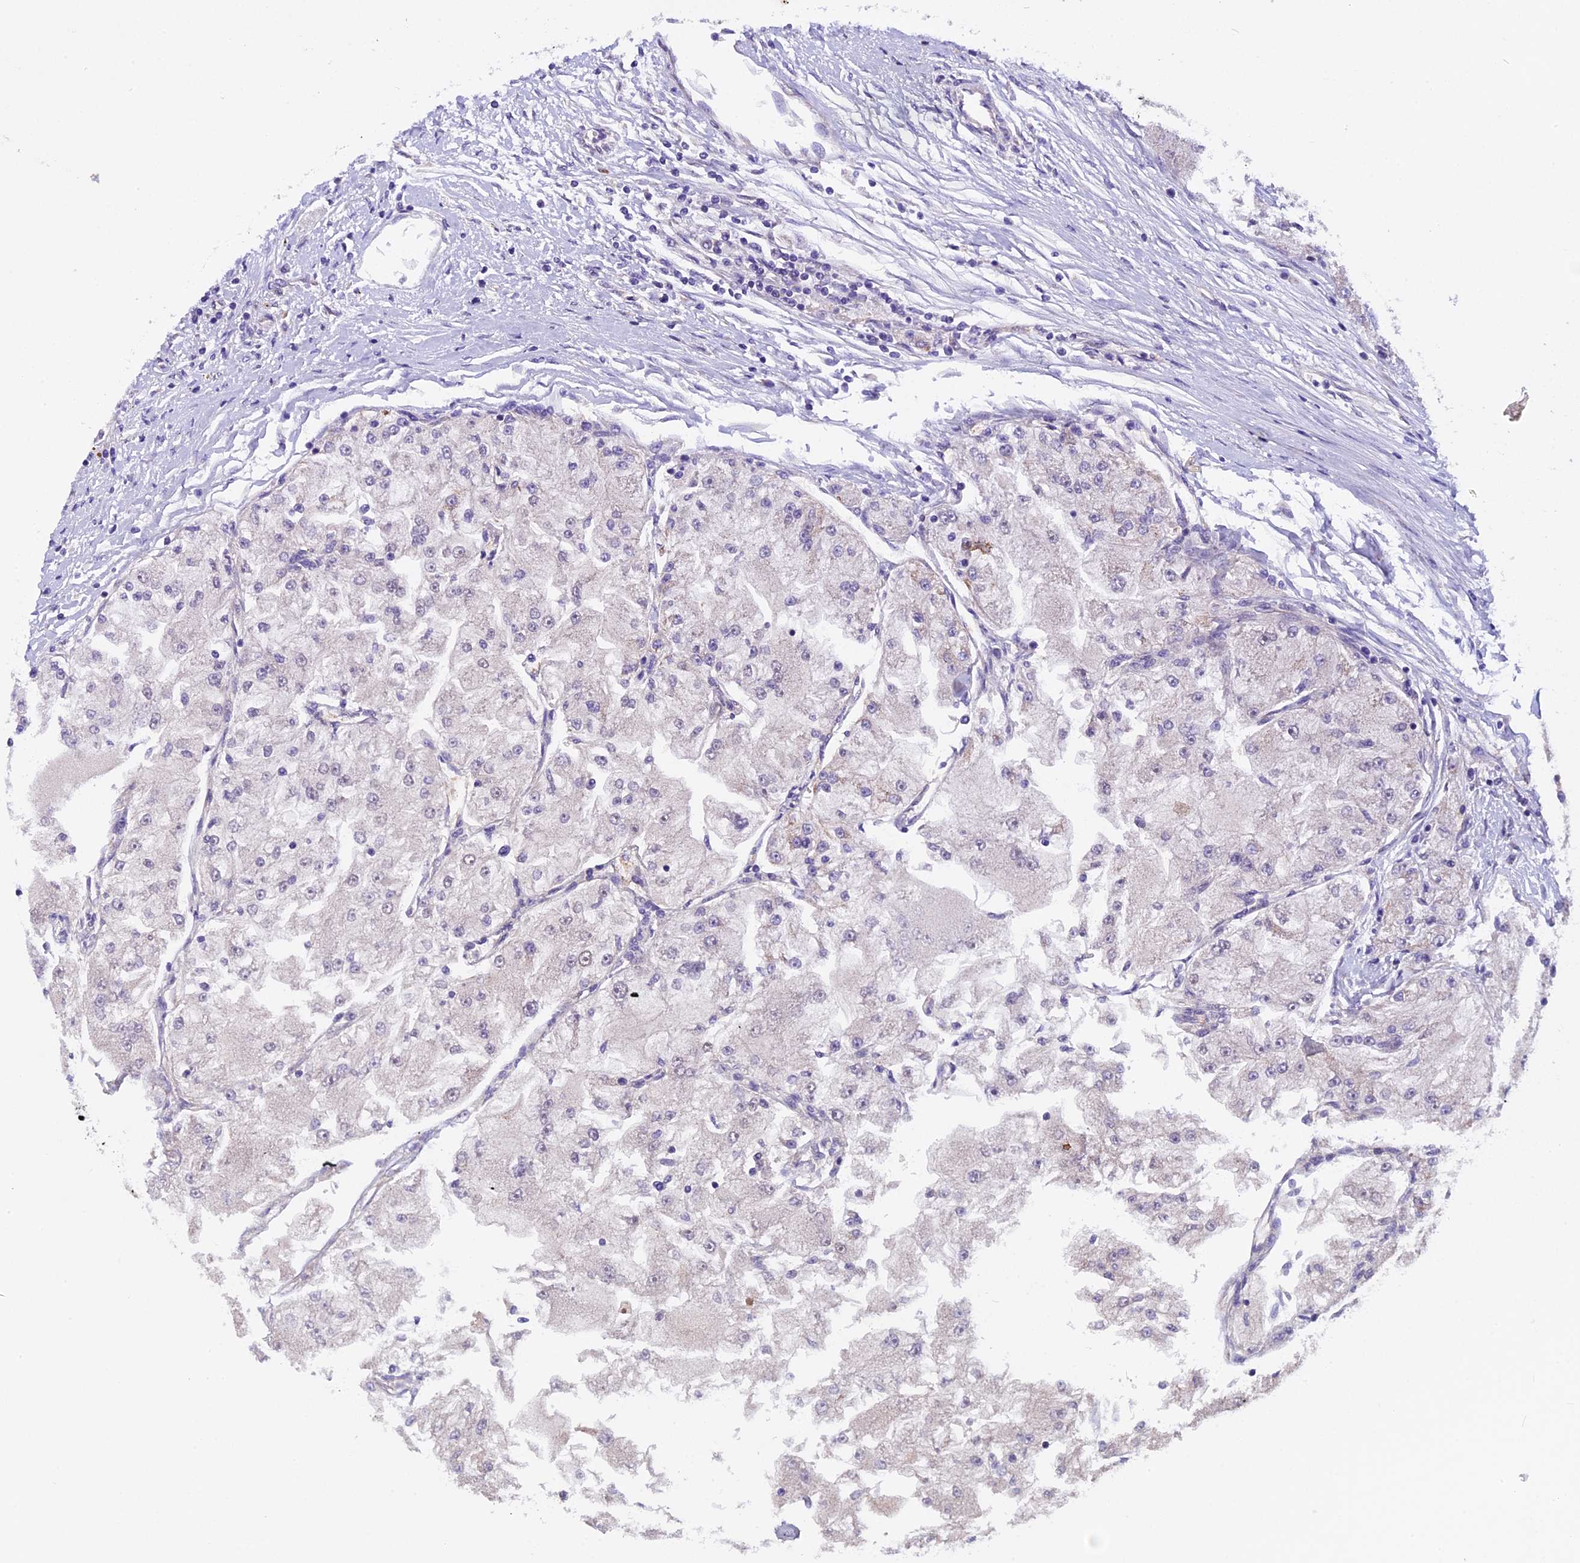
{"staining": {"intensity": "negative", "quantity": "none", "location": "none"}, "tissue": "renal cancer", "cell_type": "Tumor cells", "image_type": "cancer", "snomed": [{"axis": "morphology", "description": "Adenocarcinoma, NOS"}, {"axis": "topography", "description": "Kidney"}], "caption": "IHC photomicrograph of neoplastic tissue: human renal adenocarcinoma stained with DAB (3,3'-diaminobenzidine) exhibits no significant protein expression in tumor cells. Brightfield microscopy of immunohistochemistry (IHC) stained with DAB (brown) and hematoxylin (blue), captured at high magnification.", "gene": "ZNF317", "patient": {"sex": "female", "age": 72}}